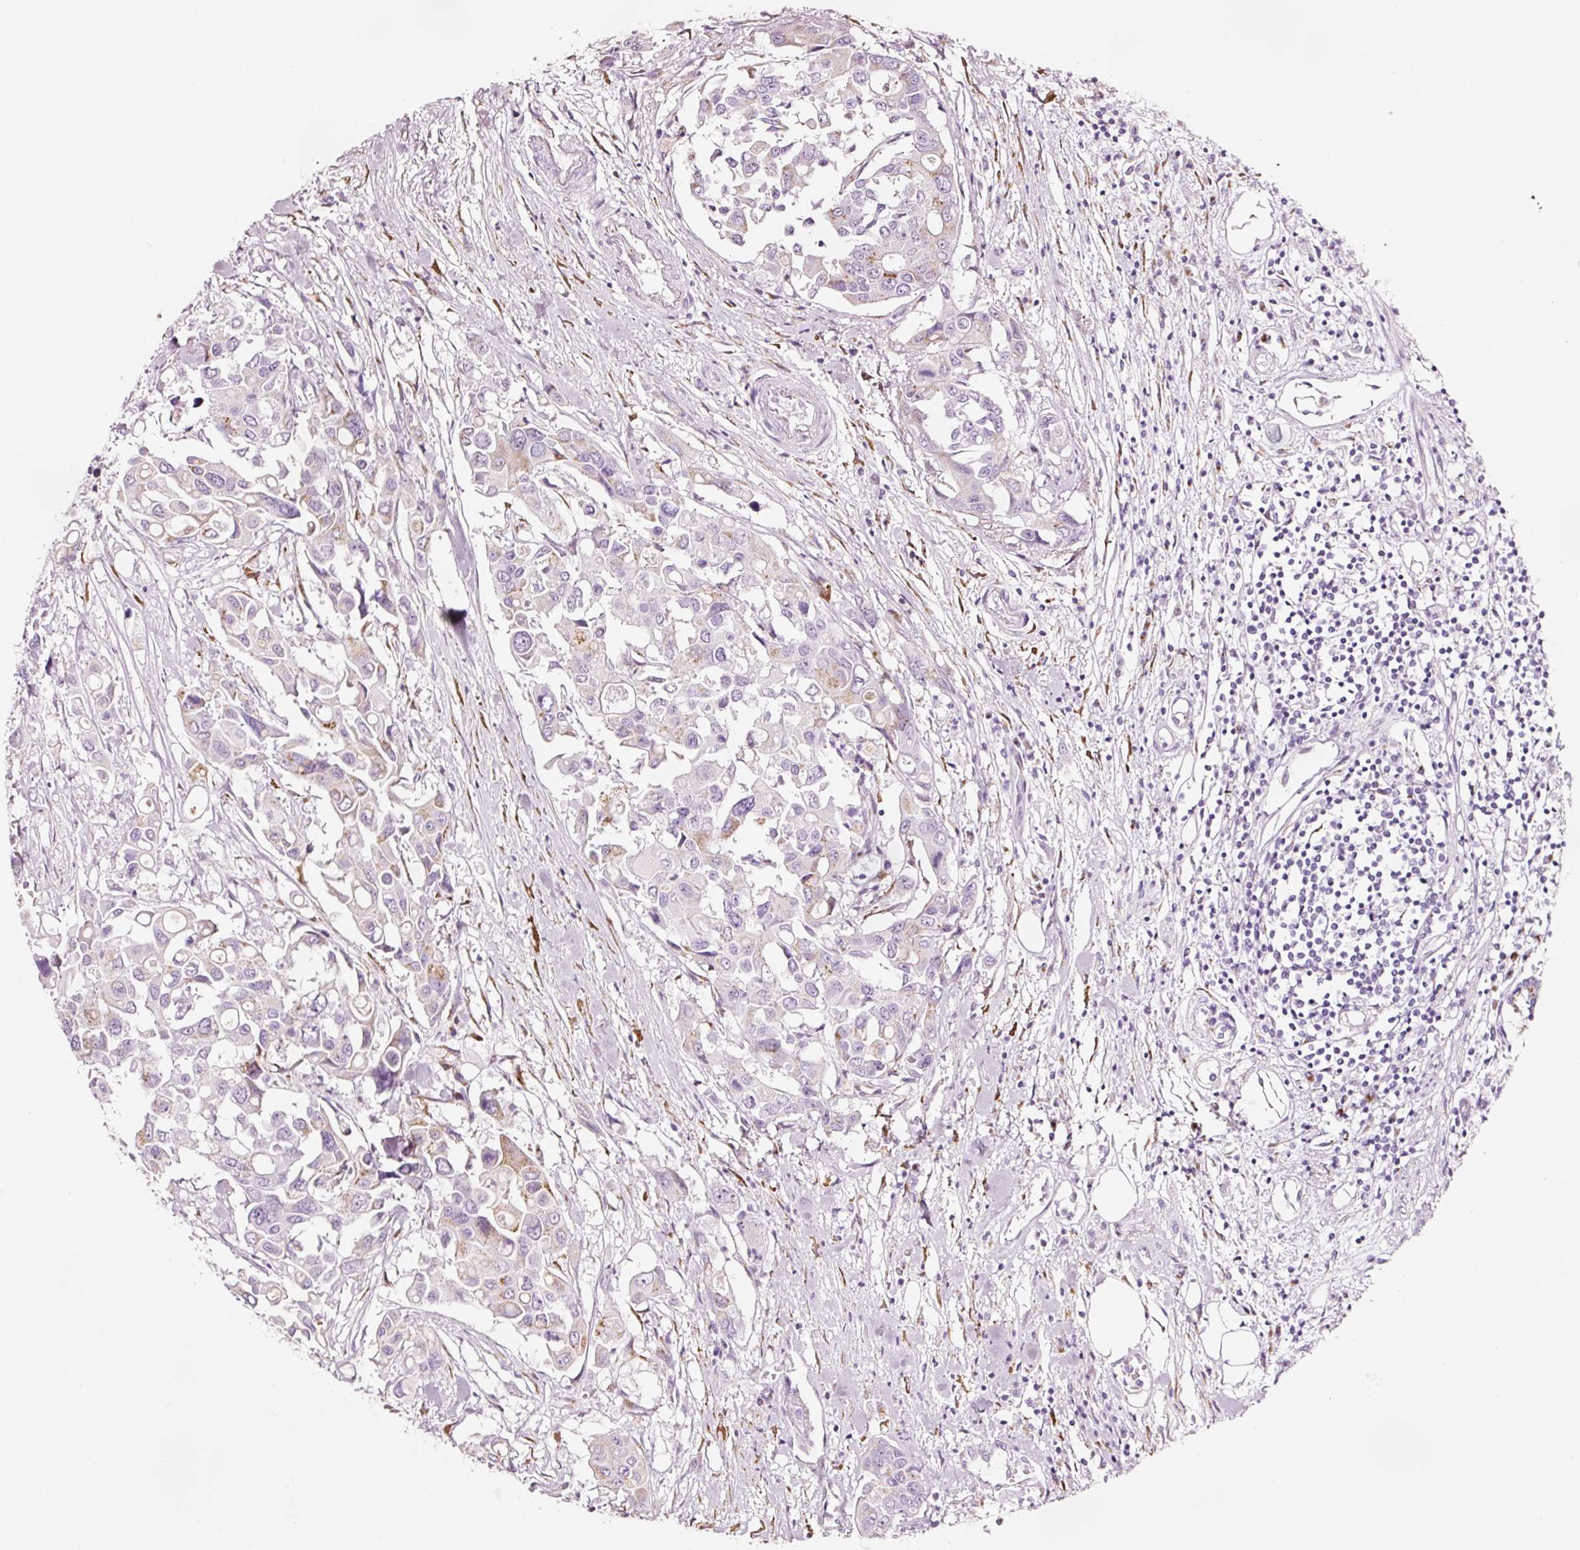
{"staining": {"intensity": "weak", "quantity": "<25%", "location": "cytoplasmic/membranous"}, "tissue": "colorectal cancer", "cell_type": "Tumor cells", "image_type": "cancer", "snomed": [{"axis": "morphology", "description": "Adenocarcinoma, NOS"}, {"axis": "topography", "description": "Colon"}], "caption": "Photomicrograph shows no protein staining in tumor cells of adenocarcinoma (colorectal) tissue.", "gene": "SDF4", "patient": {"sex": "male", "age": 77}}